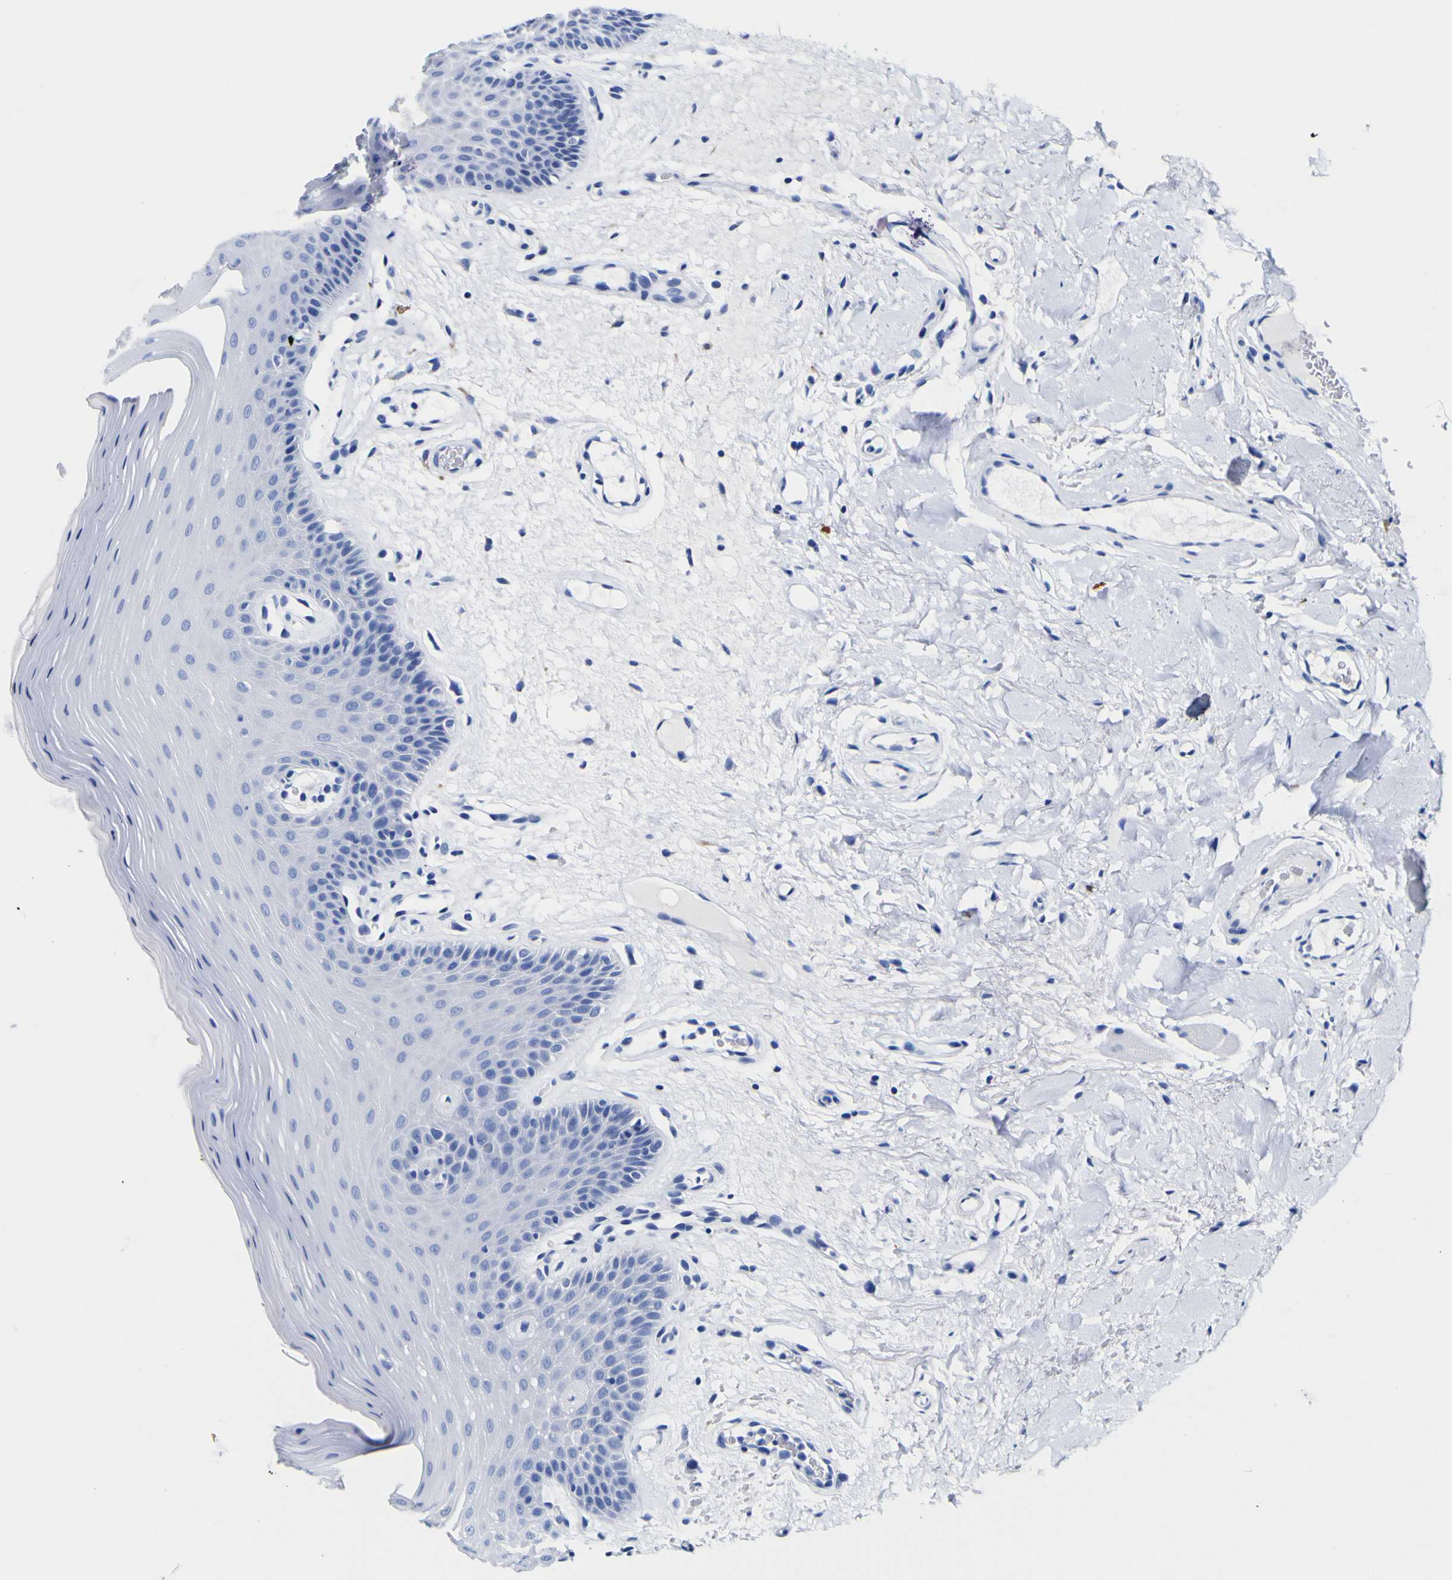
{"staining": {"intensity": "negative", "quantity": "none", "location": "none"}, "tissue": "oral mucosa", "cell_type": "Squamous epithelial cells", "image_type": "normal", "snomed": [{"axis": "morphology", "description": "Normal tissue, NOS"}, {"axis": "morphology", "description": "Squamous cell carcinoma, NOS"}, {"axis": "topography", "description": "Skeletal muscle"}, {"axis": "topography", "description": "Adipose tissue"}, {"axis": "topography", "description": "Vascular tissue"}, {"axis": "topography", "description": "Oral tissue"}, {"axis": "topography", "description": "Peripheral nerve tissue"}, {"axis": "topography", "description": "Head-Neck"}], "caption": "Human oral mucosa stained for a protein using IHC shows no expression in squamous epithelial cells.", "gene": "HLA", "patient": {"sex": "male", "age": 71}}